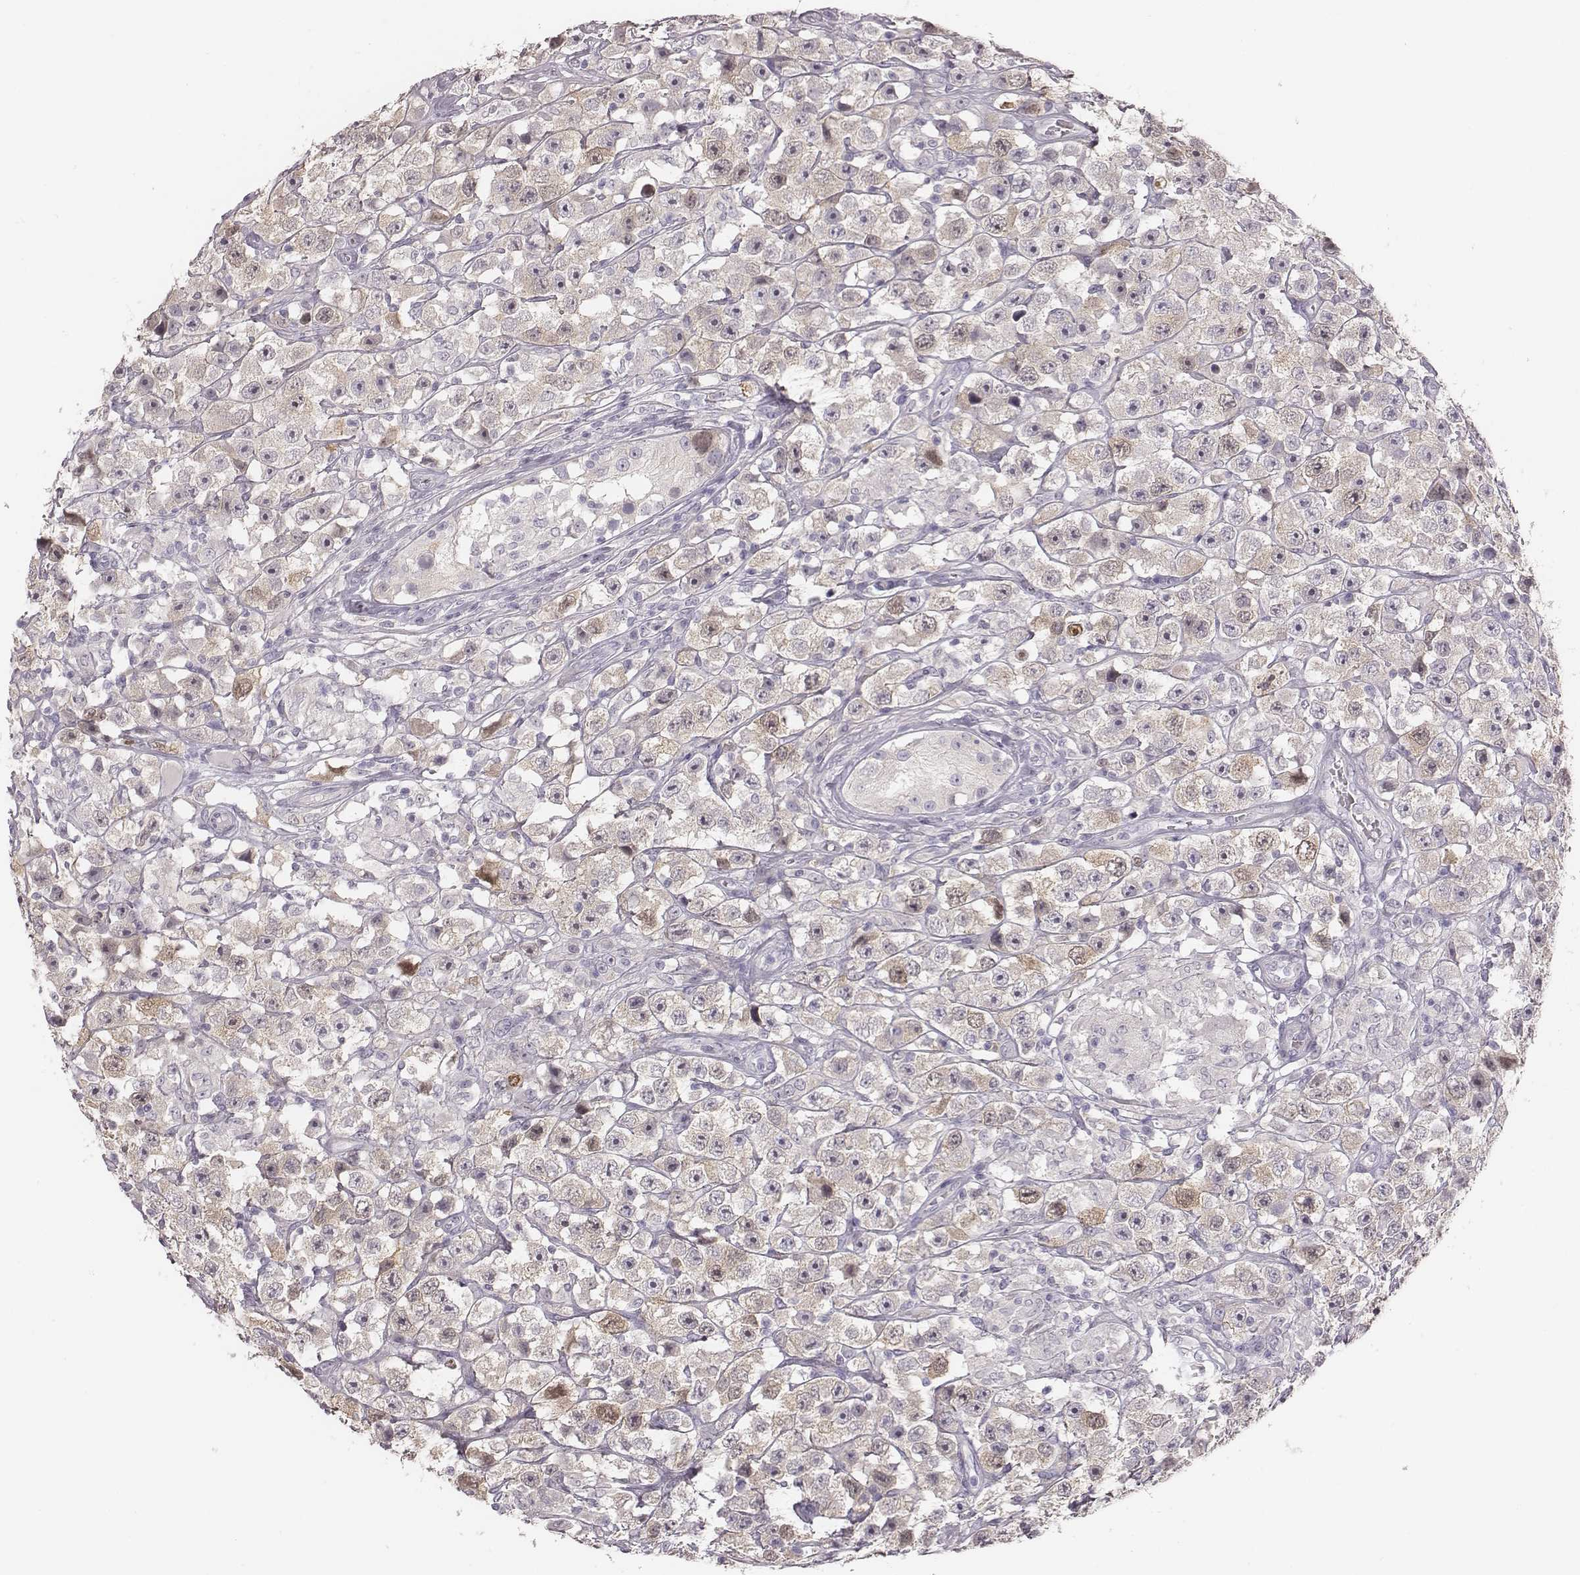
{"staining": {"intensity": "negative", "quantity": "none", "location": "none"}, "tissue": "testis cancer", "cell_type": "Tumor cells", "image_type": "cancer", "snomed": [{"axis": "morphology", "description": "Seminoma, NOS"}, {"axis": "topography", "description": "Testis"}], "caption": "IHC of human seminoma (testis) shows no positivity in tumor cells.", "gene": "PBK", "patient": {"sex": "male", "age": 45}}